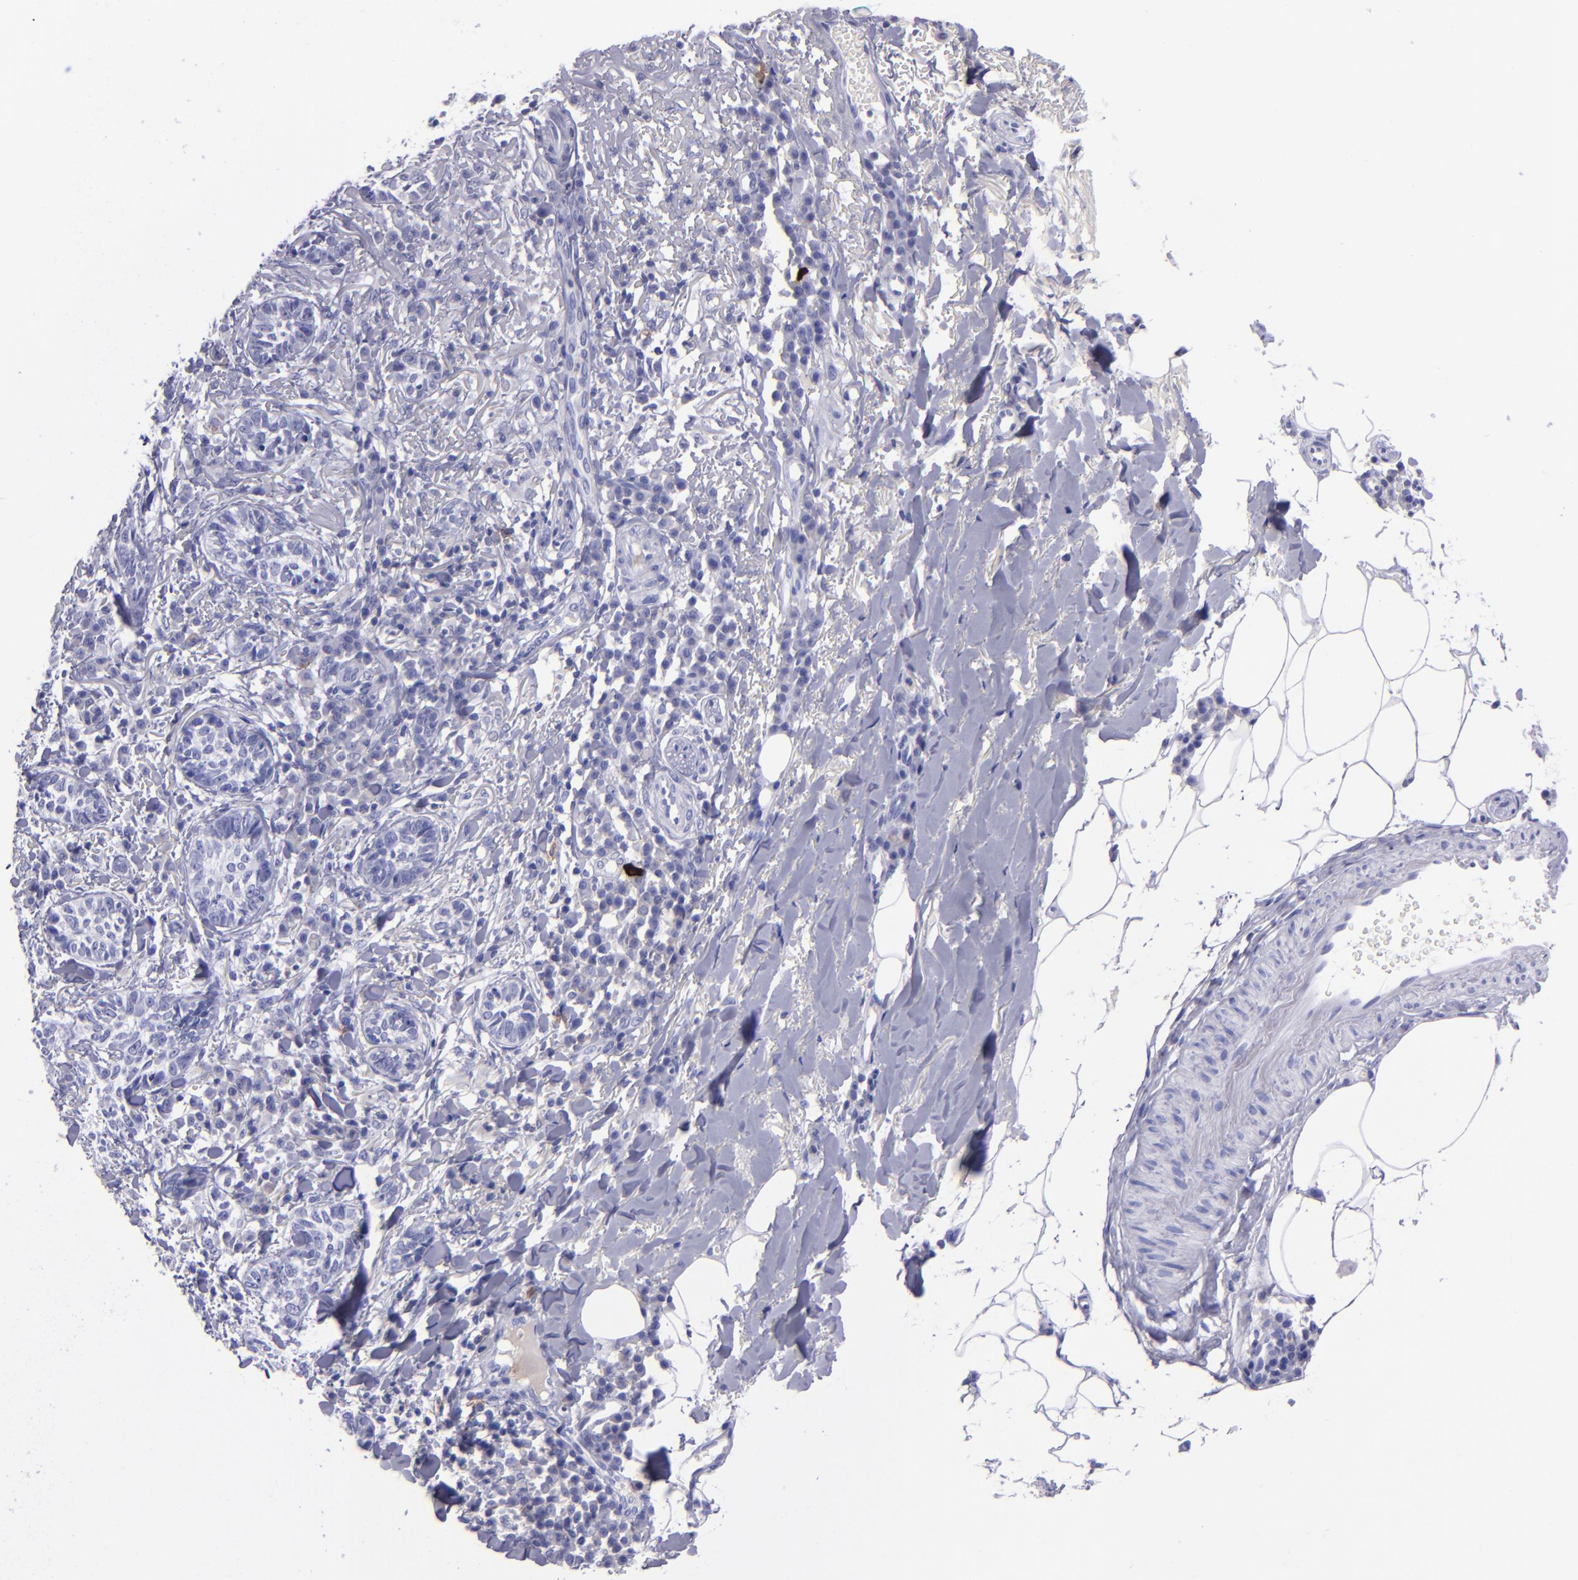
{"staining": {"intensity": "negative", "quantity": "none", "location": "none"}, "tissue": "skin cancer", "cell_type": "Tumor cells", "image_type": "cancer", "snomed": [{"axis": "morphology", "description": "Basal cell carcinoma"}, {"axis": "topography", "description": "Skin"}], "caption": "This histopathology image is of skin cancer (basal cell carcinoma) stained with IHC to label a protein in brown with the nuclei are counter-stained blue. There is no positivity in tumor cells.", "gene": "CD37", "patient": {"sex": "female", "age": 89}}